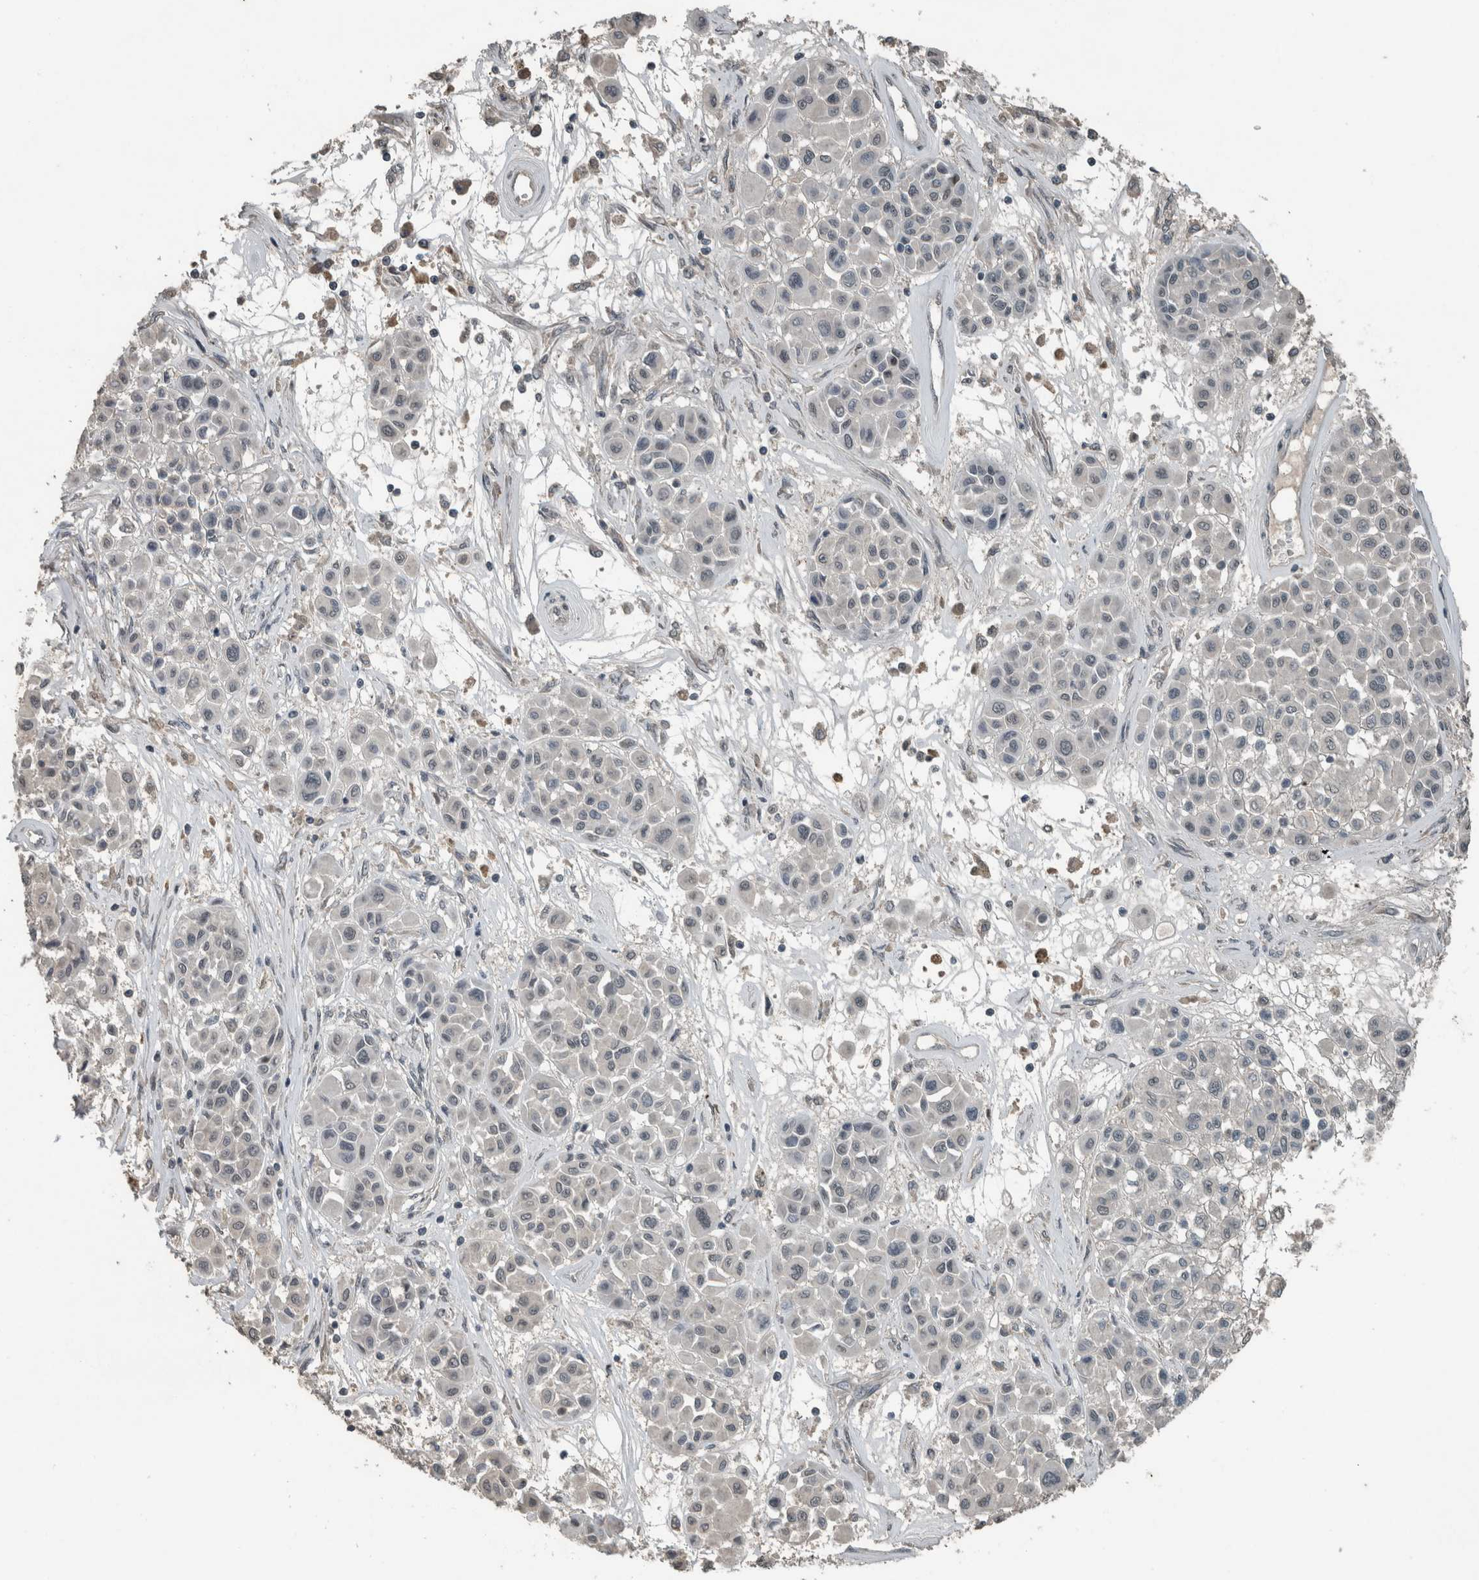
{"staining": {"intensity": "negative", "quantity": "none", "location": "none"}, "tissue": "melanoma", "cell_type": "Tumor cells", "image_type": "cancer", "snomed": [{"axis": "morphology", "description": "Malignant melanoma, Metastatic site"}, {"axis": "topography", "description": "Soft tissue"}], "caption": "The image demonstrates no staining of tumor cells in malignant melanoma (metastatic site).", "gene": "ZNF24", "patient": {"sex": "male", "age": 41}}